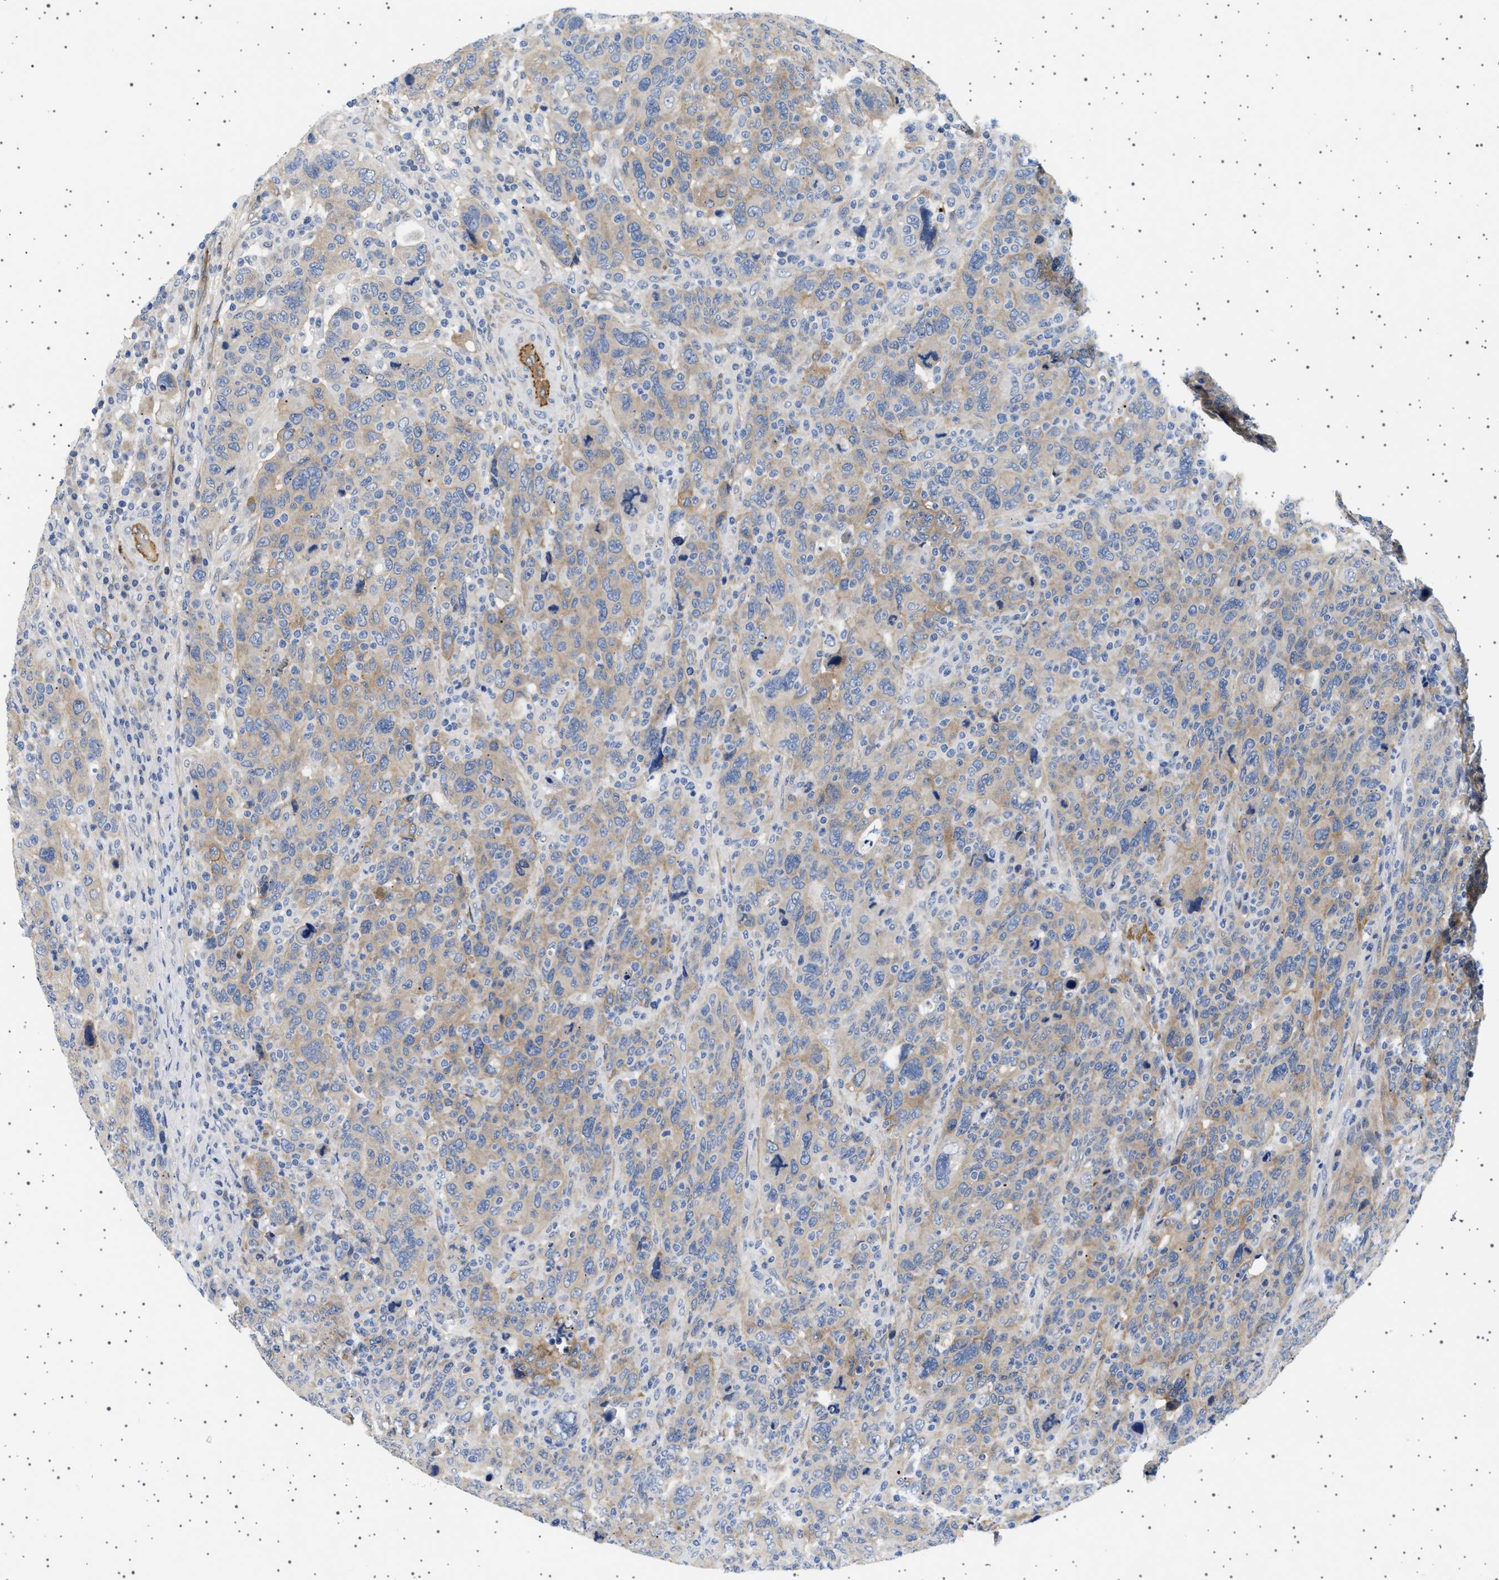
{"staining": {"intensity": "moderate", "quantity": "25%-75%", "location": "cytoplasmic/membranous"}, "tissue": "breast cancer", "cell_type": "Tumor cells", "image_type": "cancer", "snomed": [{"axis": "morphology", "description": "Duct carcinoma"}, {"axis": "topography", "description": "Breast"}], "caption": "Human intraductal carcinoma (breast) stained with a brown dye shows moderate cytoplasmic/membranous positive positivity in about 25%-75% of tumor cells.", "gene": "PLPP6", "patient": {"sex": "female", "age": 37}}